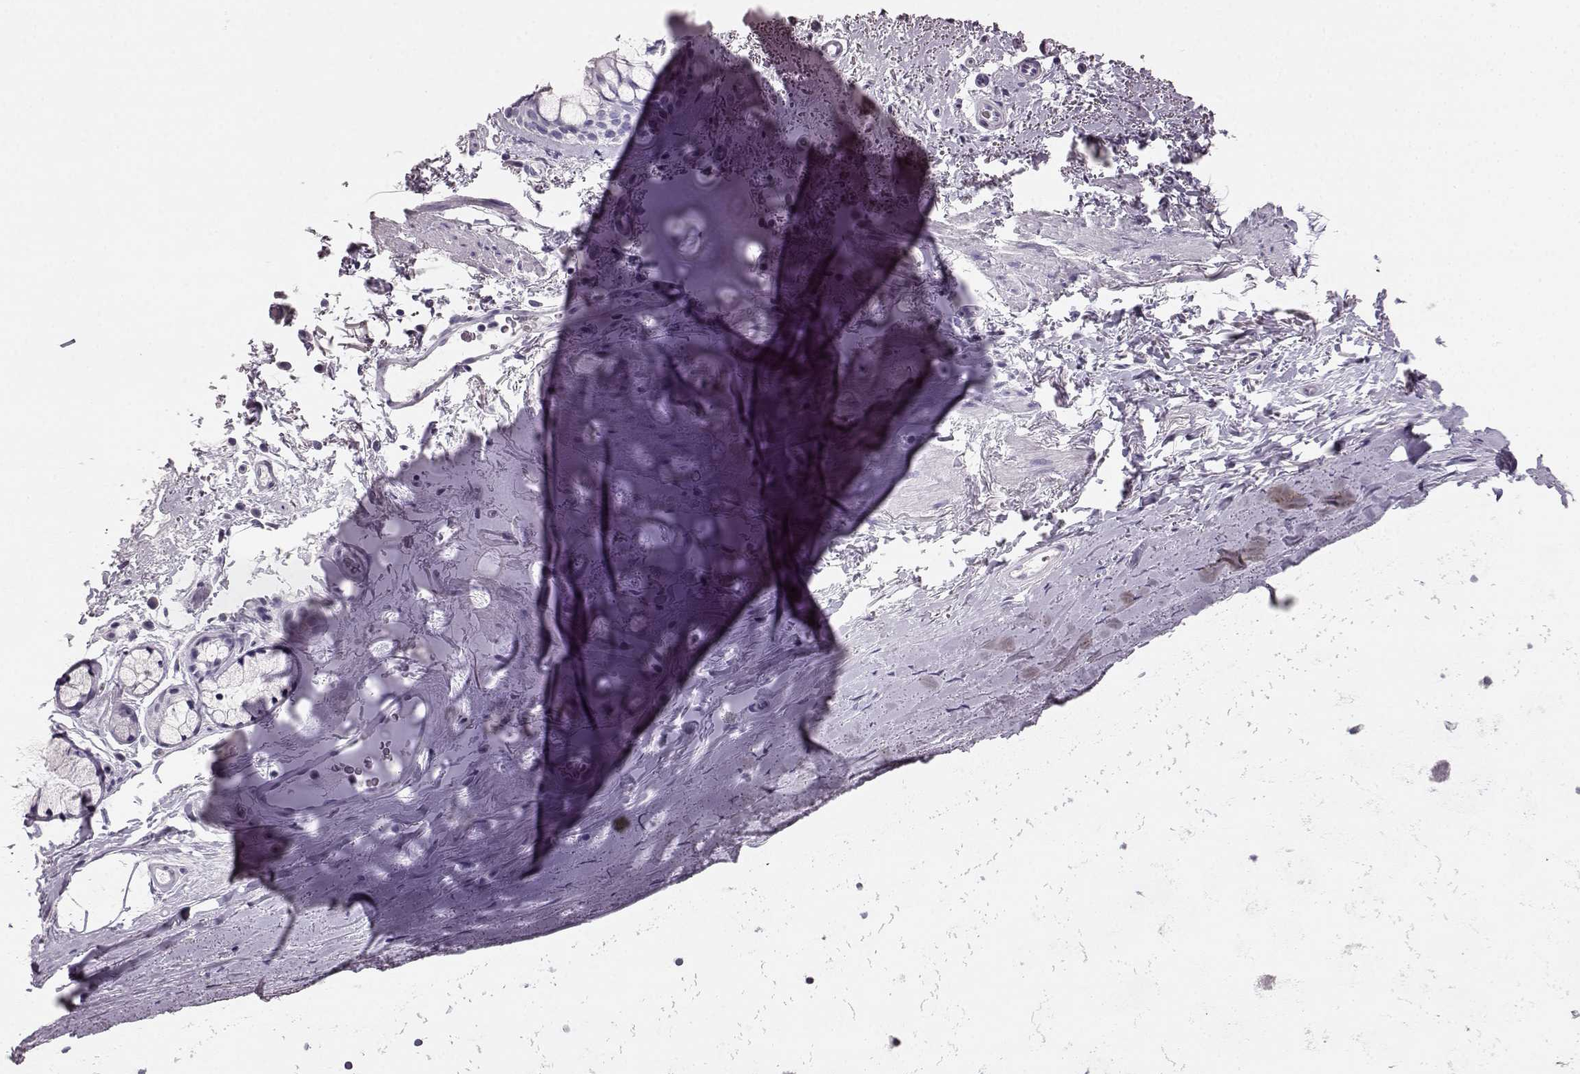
{"staining": {"intensity": "negative", "quantity": "none", "location": "none"}, "tissue": "bronchus", "cell_type": "Respiratory epithelial cells", "image_type": "normal", "snomed": [{"axis": "morphology", "description": "Normal tissue, NOS"}, {"axis": "topography", "description": "Bronchus"}], "caption": "Immunohistochemistry micrograph of unremarkable bronchus: bronchus stained with DAB demonstrates no significant protein staining in respiratory epithelial cells.", "gene": "BFSP2", "patient": {"sex": "female", "age": 64}}